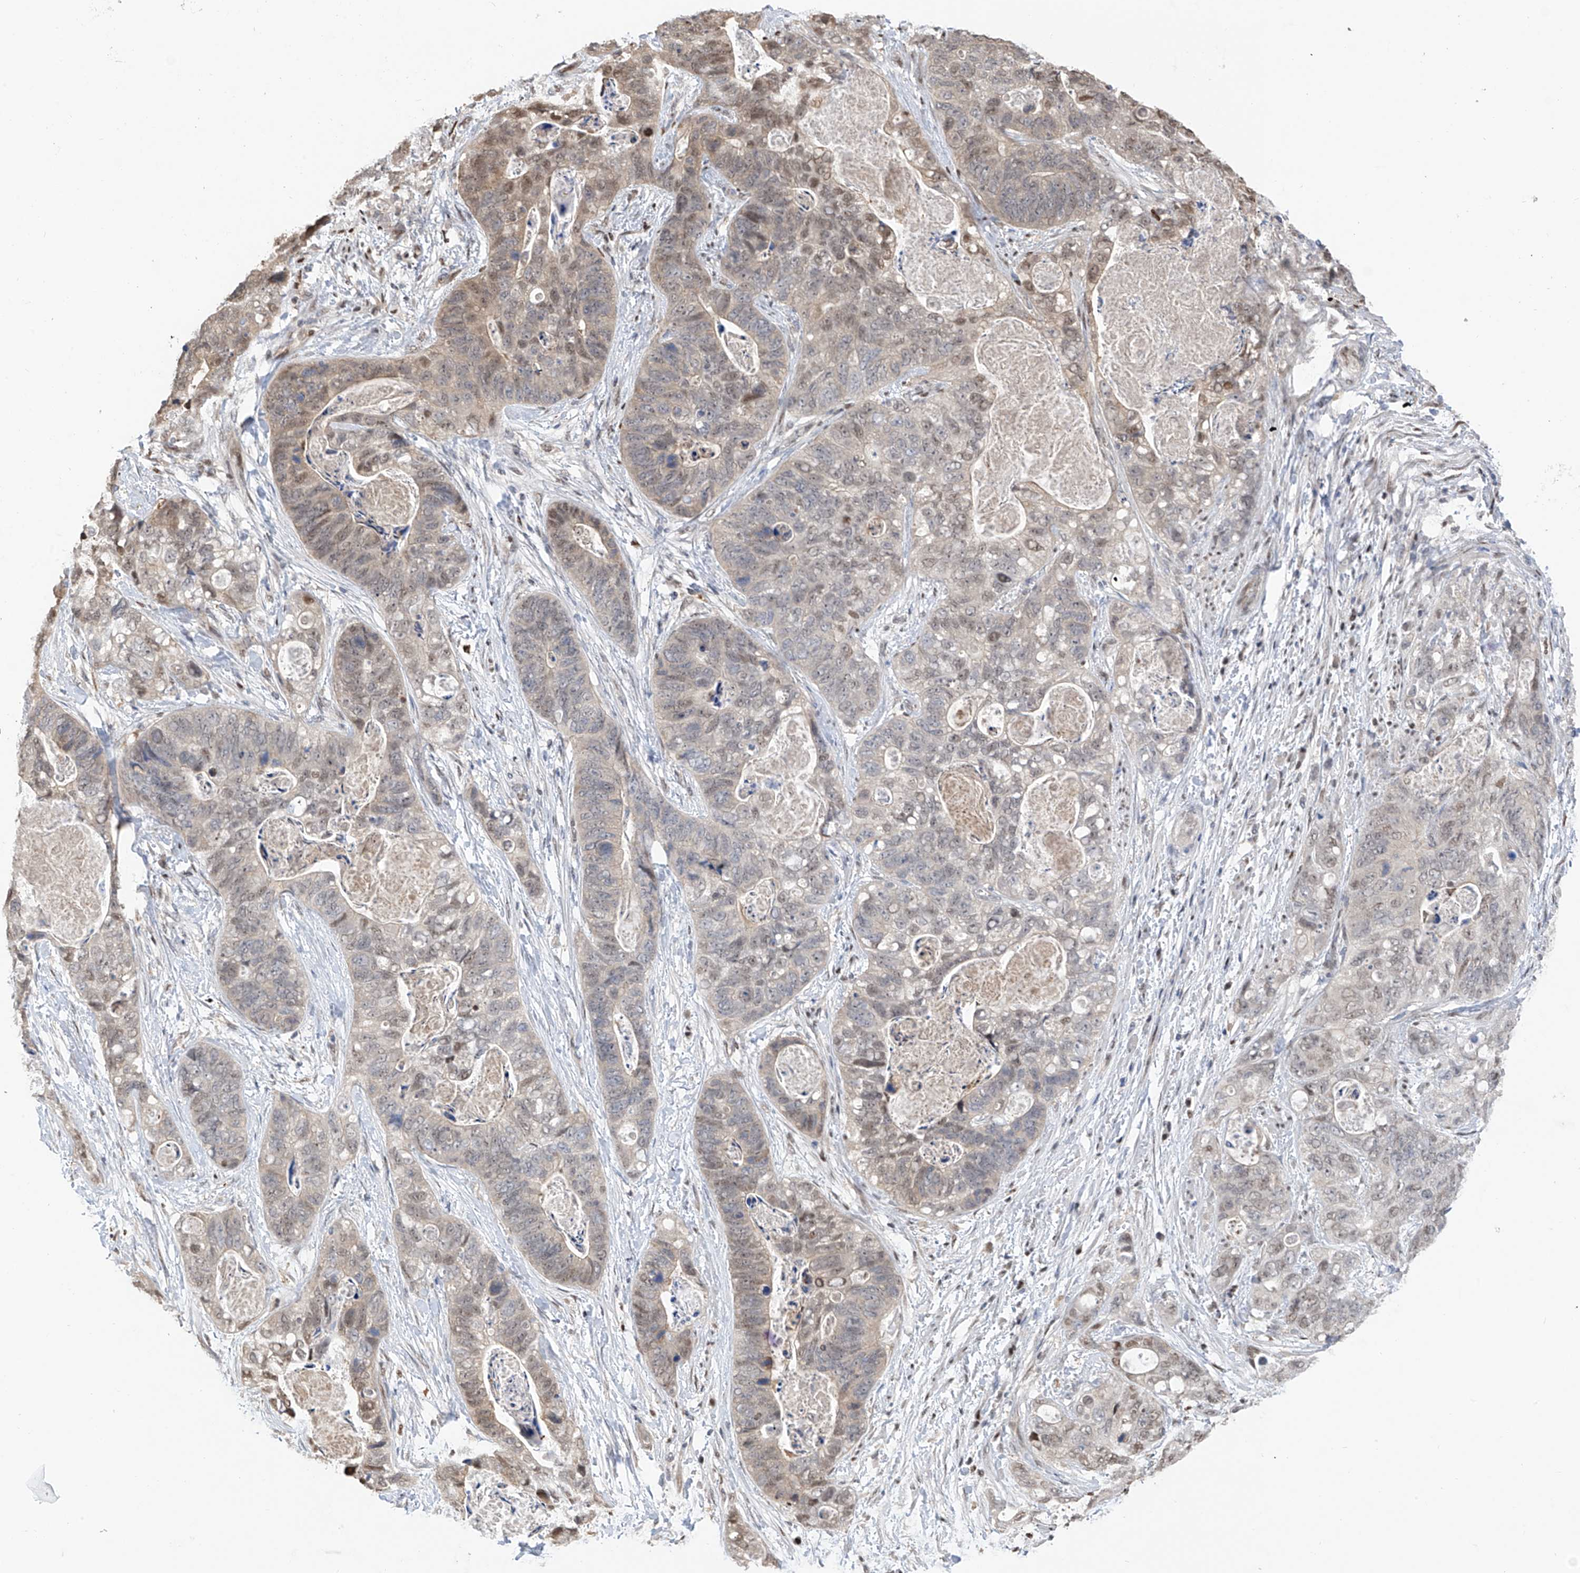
{"staining": {"intensity": "weak", "quantity": "<25%", "location": "nuclear"}, "tissue": "stomach cancer", "cell_type": "Tumor cells", "image_type": "cancer", "snomed": [{"axis": "morphology", "description": "Adenocarcinoma, NOS"}, {"axis": "topography", "description": "Stomach"}], "caption": "A high-resolution photomicrograph shows IHC staining of stomach cancer, which exhibits no significant expression in tumor cells.", "gene": "PMM1", "patient": {"sex": "female", "age": 89}}